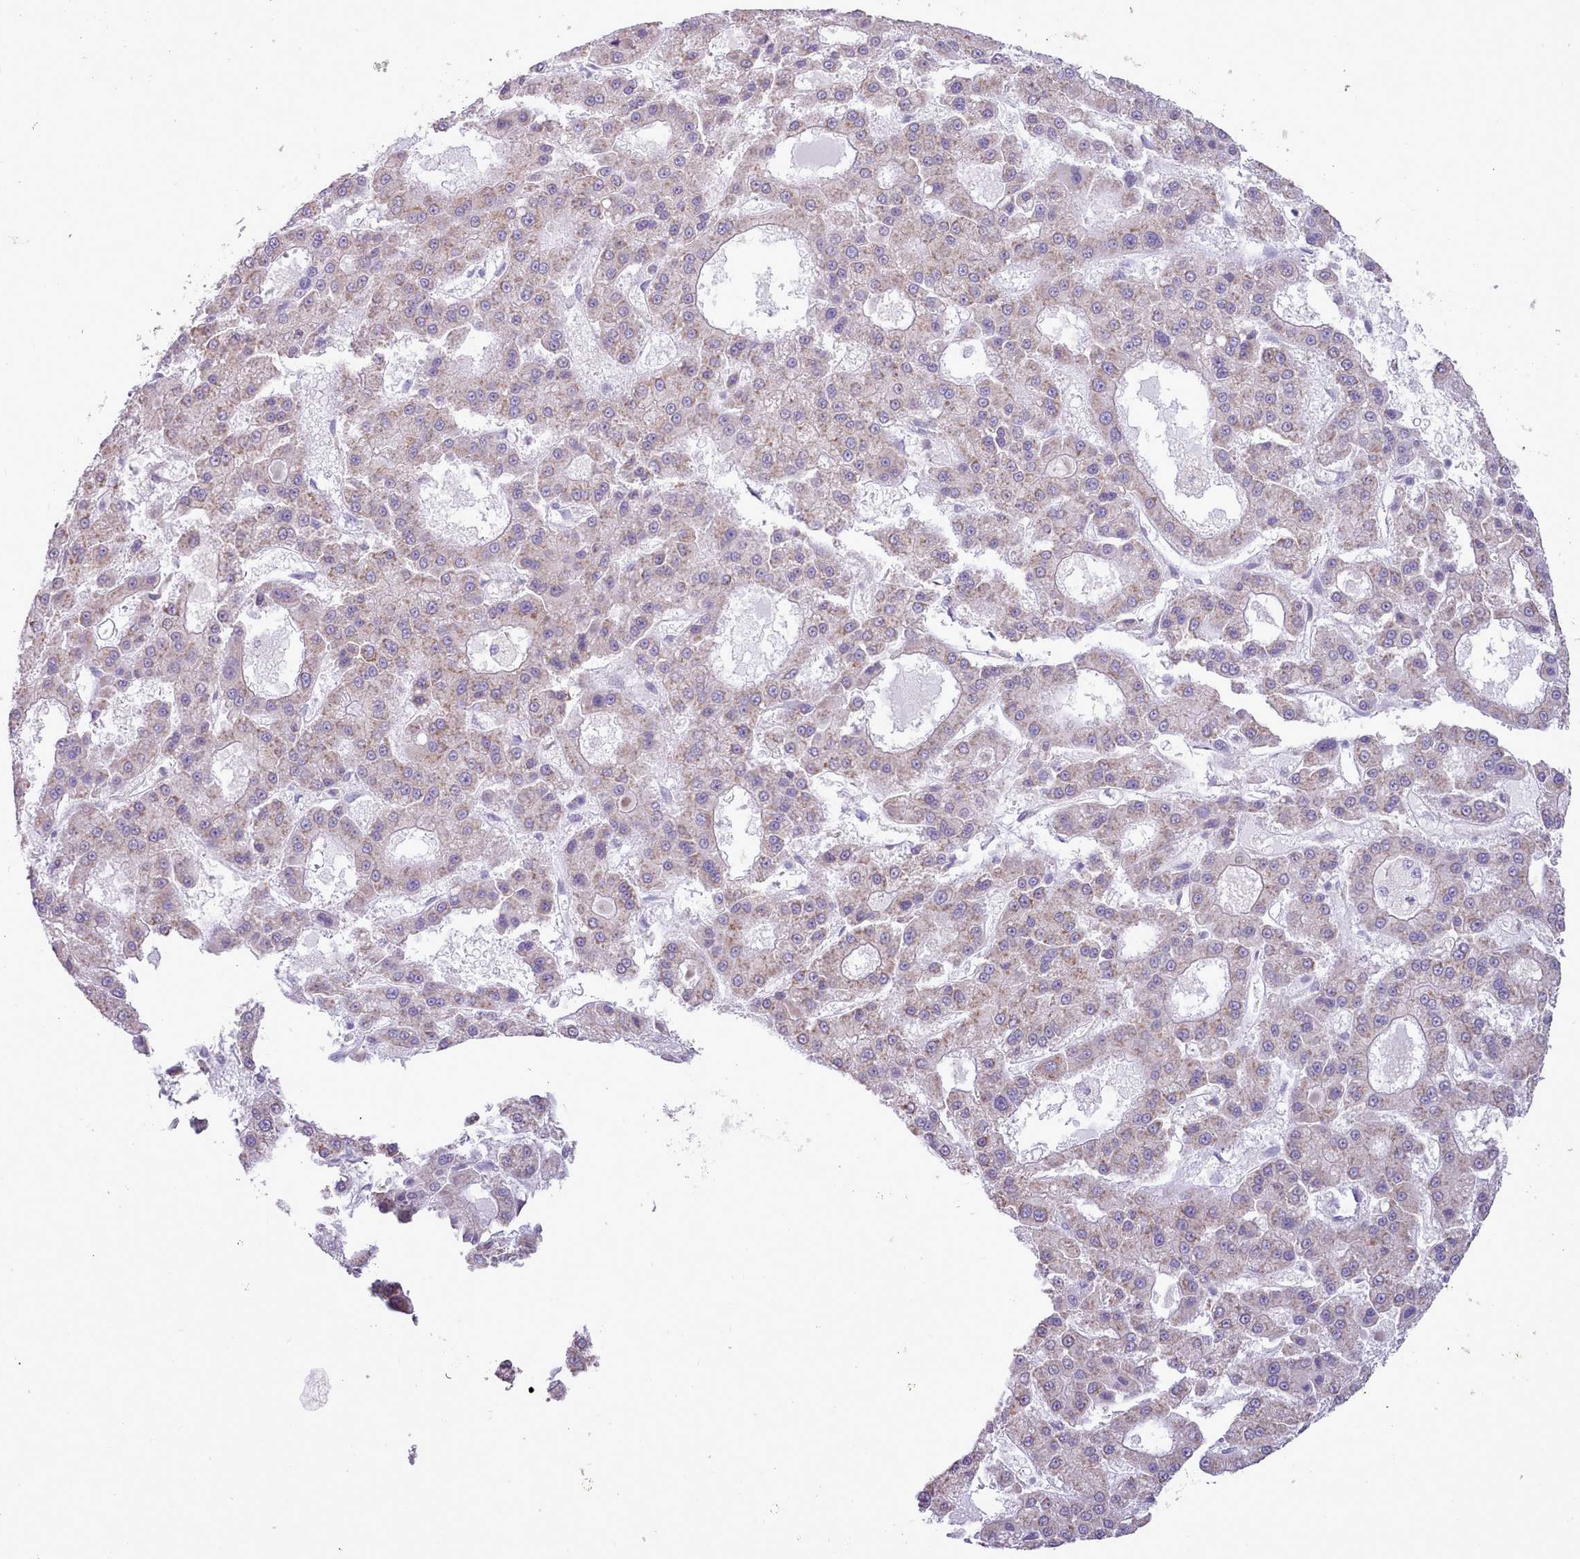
{"staining": {"intensity": "weak", "quantity": "25%-75%", "location": "cytoplasmic/membranous"}, "tissue": "liver cancer", "cell_type": "Tumor cells", "image_type": "cancer", "snomed": [{"axis": "morphology", "description": "Carcinoma, Hepatocellular, NOS"}, {"axis": "topography", "description": "Liver"}], "caption": "A low amount of weak cytoplasmic/membranous staining is identified in about 25%-75% of tumor cells in liver cancer tissue.", "gene": "SEC61B", "patient": {"sex": "male", "age": 70}}